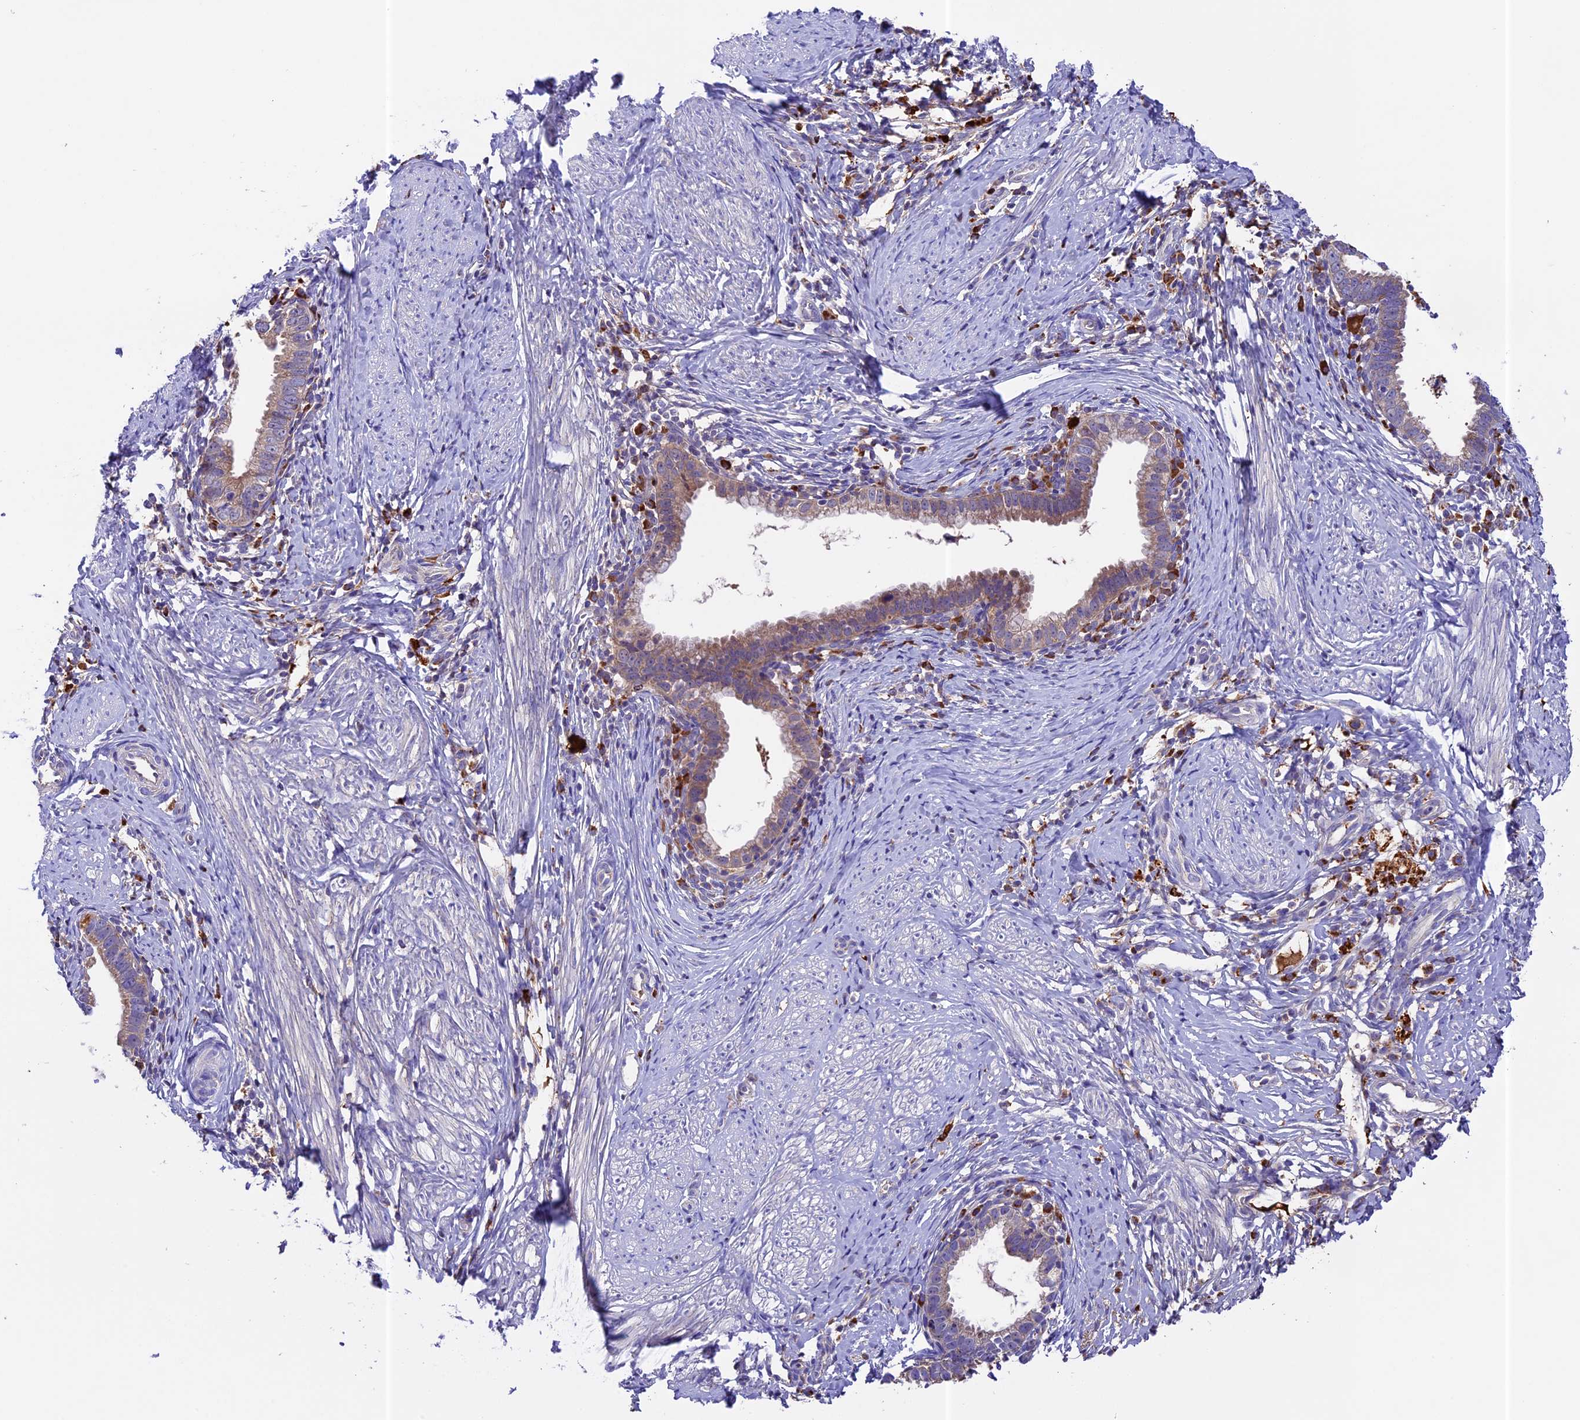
{"staining": {"intensity": "moderate", "quantity": ">75%", "location": "cytoplasmic/membranous"}, "tissue": "cervical cancer", "cell_type": "Tumor cells", "image_type": "cancer", "snomed": [{"axis": "morphology", "description": "Adenocarcinoma, NOS"}, {"axis": "topography", "description": "Cervix"}], "caption": "Immunohistochemical staining of human cervical adenocarcinoma exhibits moderate cytoplasmic/membranous protein expression in about >75% of tumor cells.", "gene": "METTL22", "patient": {"sex": "female", "age": 36}}